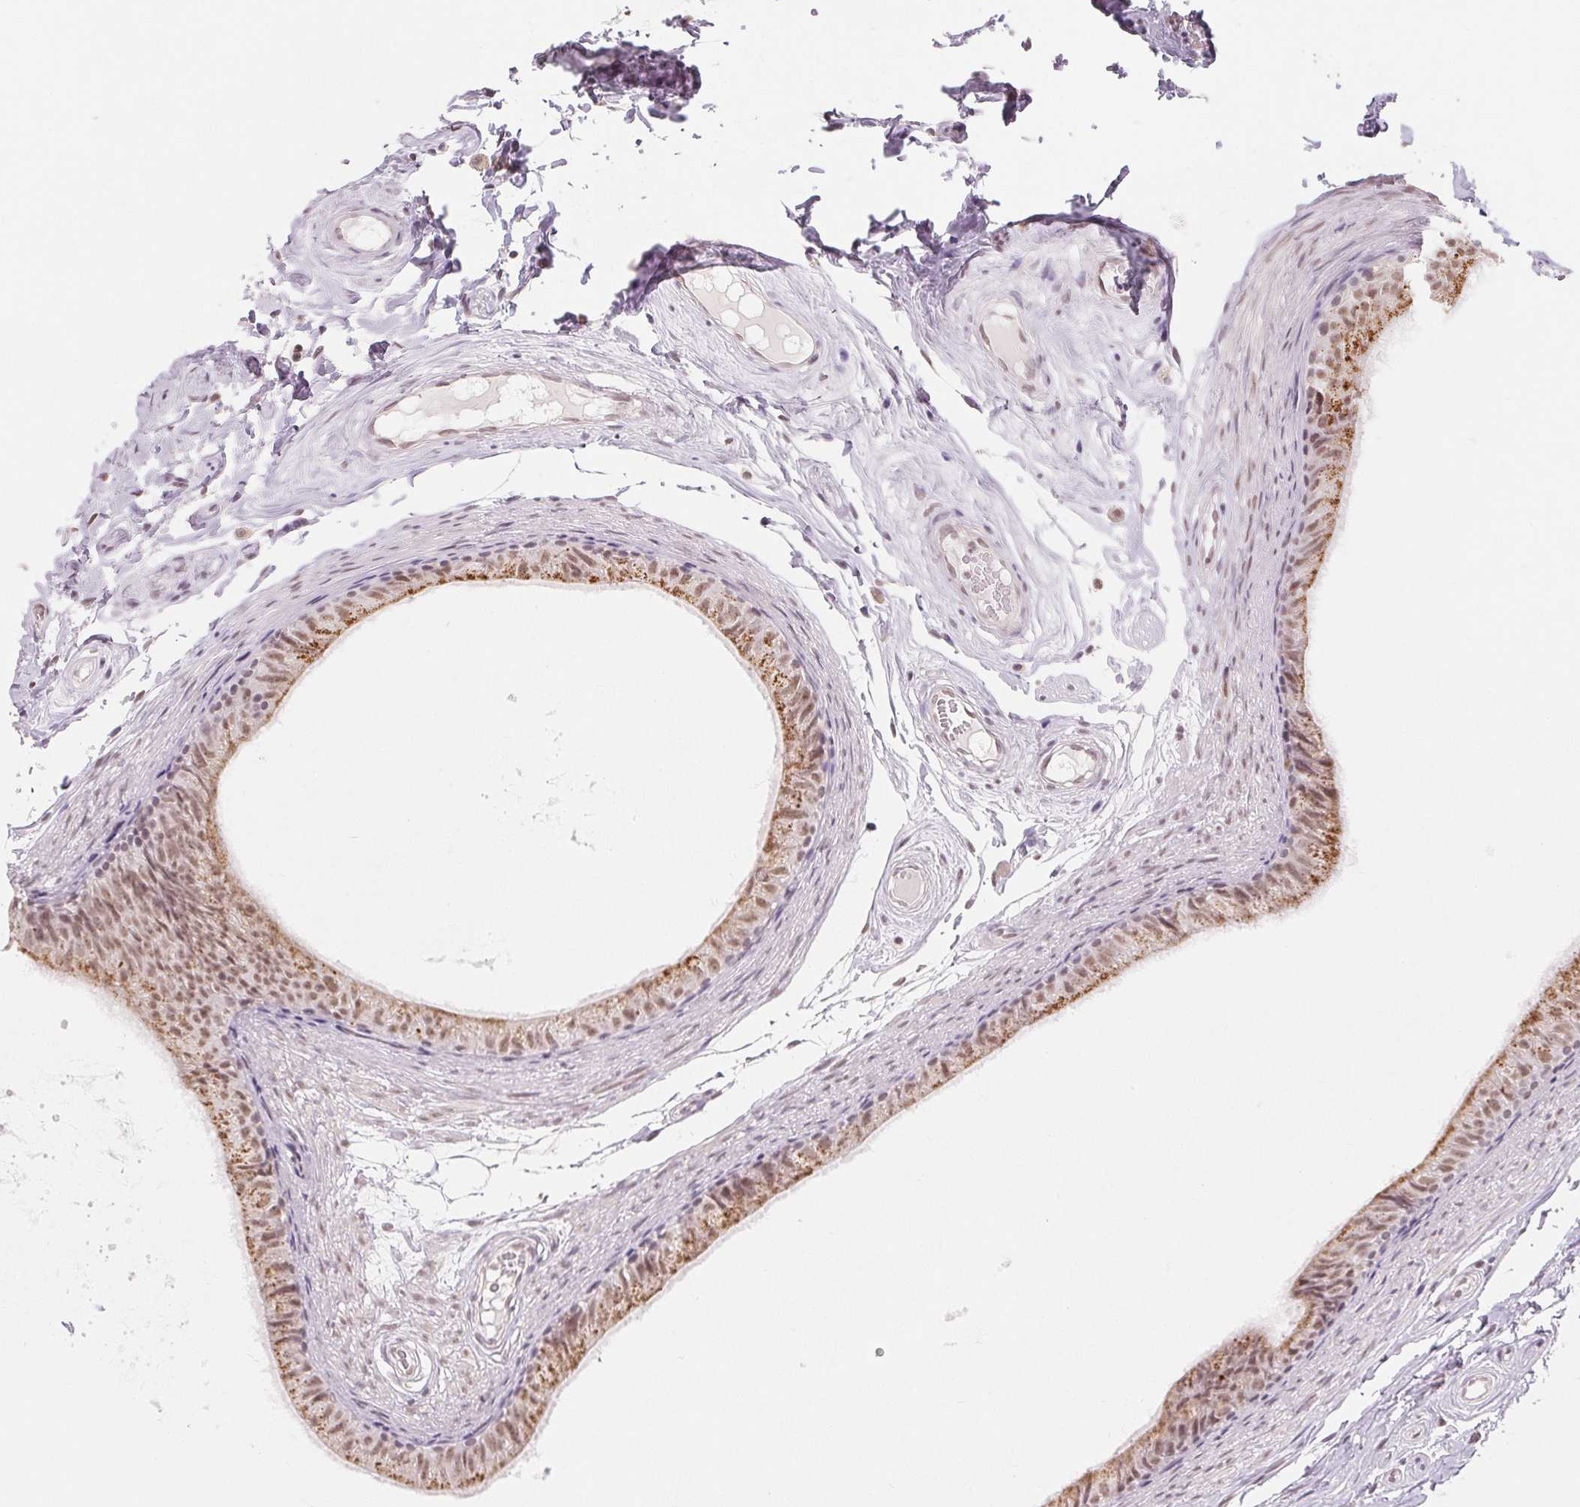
{"staining": {"intensity": "moderate", "quantity": ">75%", "location": "cytoplasmic/membranous,nuclear"}, "tissue": "epididymis", "cell_type": "Glandular cells", "image_type": "normal", "snomed": [{"axis": "morphology", "description": "Normal tissue, NOS"}, {"axis": "topography", "description": "Epididymis"}], "caption": "IHC of benign epididymis shows medium levels of moderate cytoplasmic/membranous,nuclear expression in approximately >75% of glandular cells. (brown staining indicates protein expression, while blue staining denotes nuclei).", "gene": "NXF3", "patient": {"sex": "male", "age": 45}}